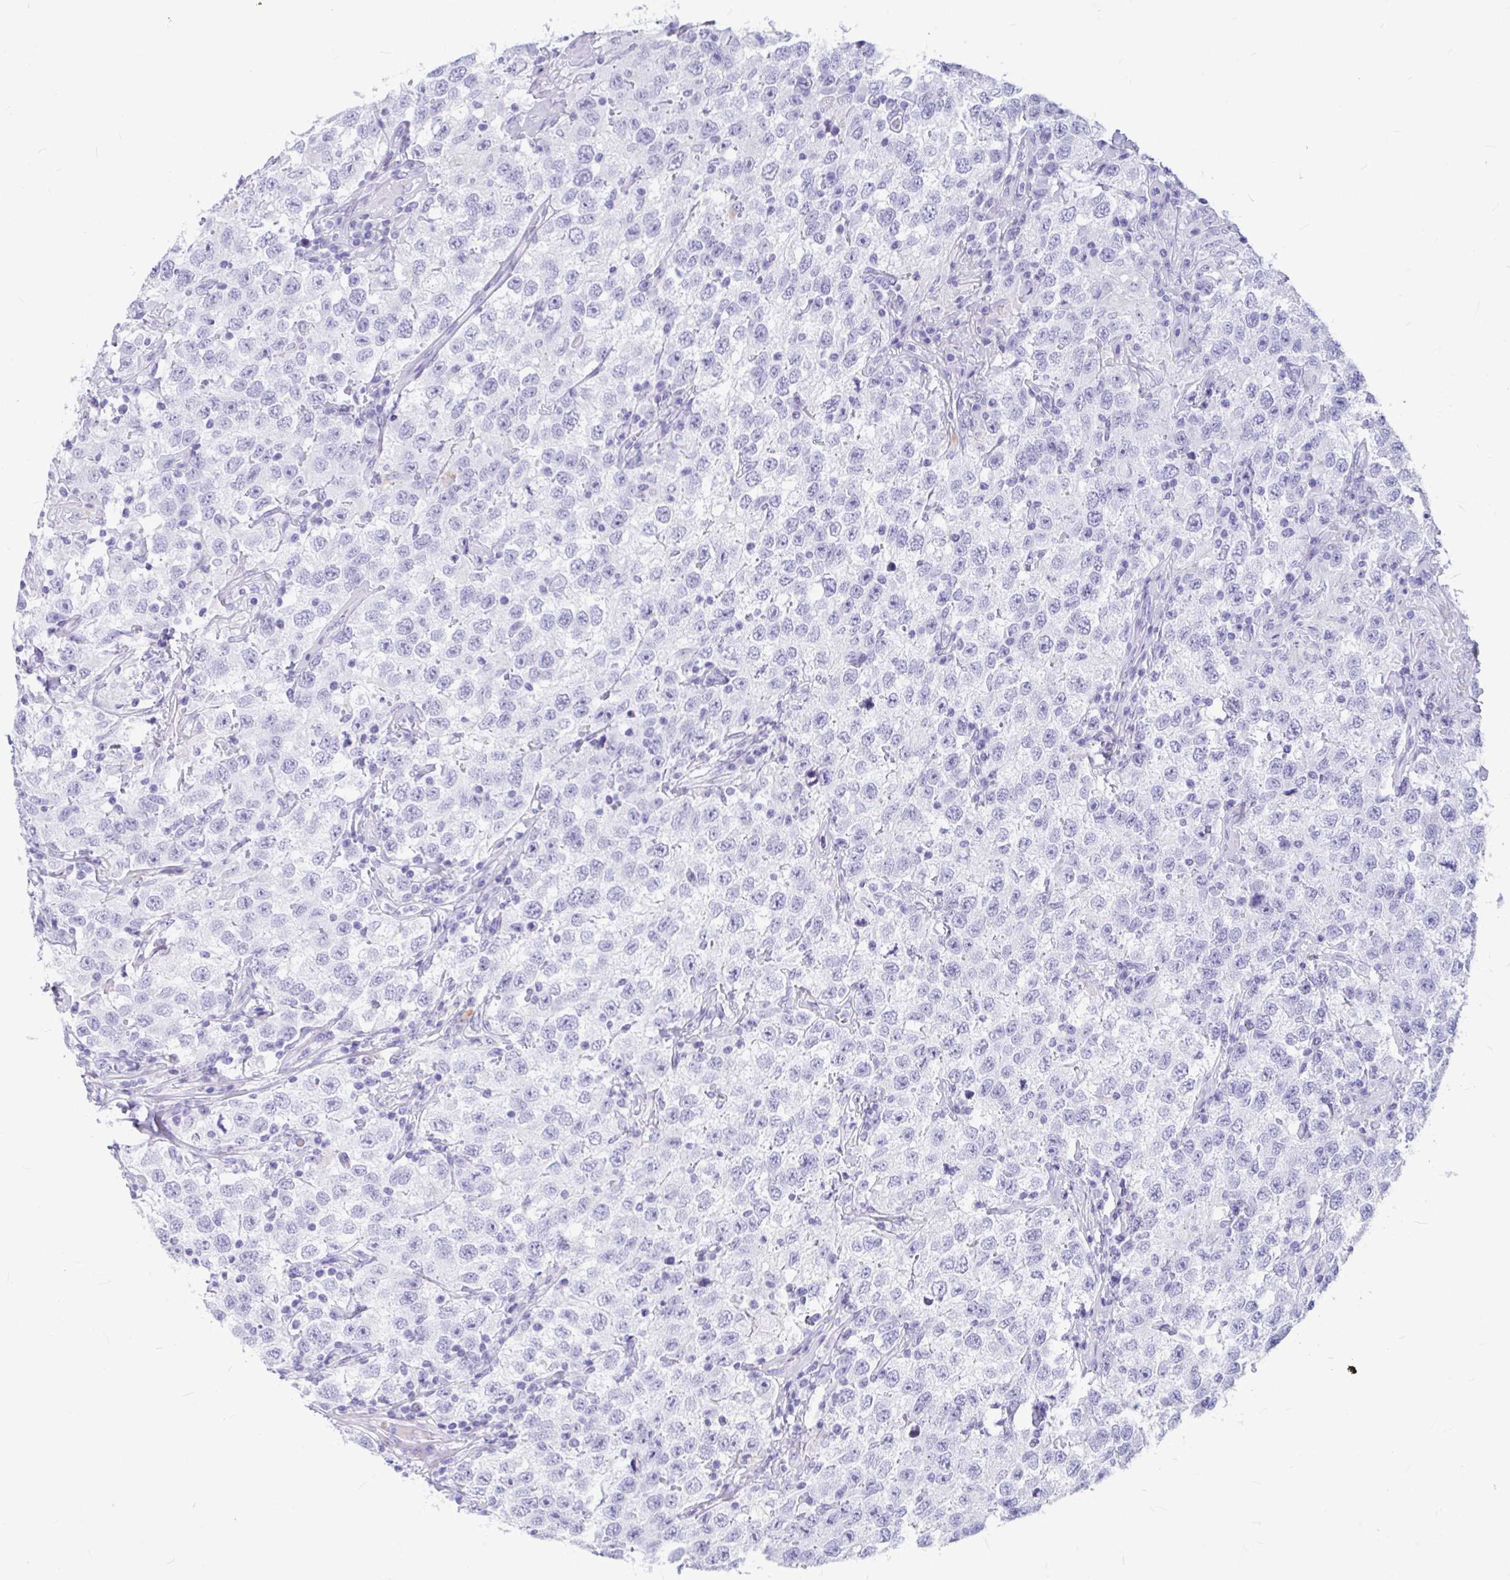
{"staining": {"intensity": "negative", "quantity": "none", "location": "none"}, "tissue": "testis cancer", "cell_type": "Tumor cells", "image_type": "cancer", "snomed": [{"axis": "morphology", "description": "Seminoma, NOS"}, {"axis": "topography", "description": "Testis"}], "caption": "The image shows no staining of tumor cells in seminoma (testis).", "gene": "OR5J2", "patient": {"sex": "male", "age": 41}}